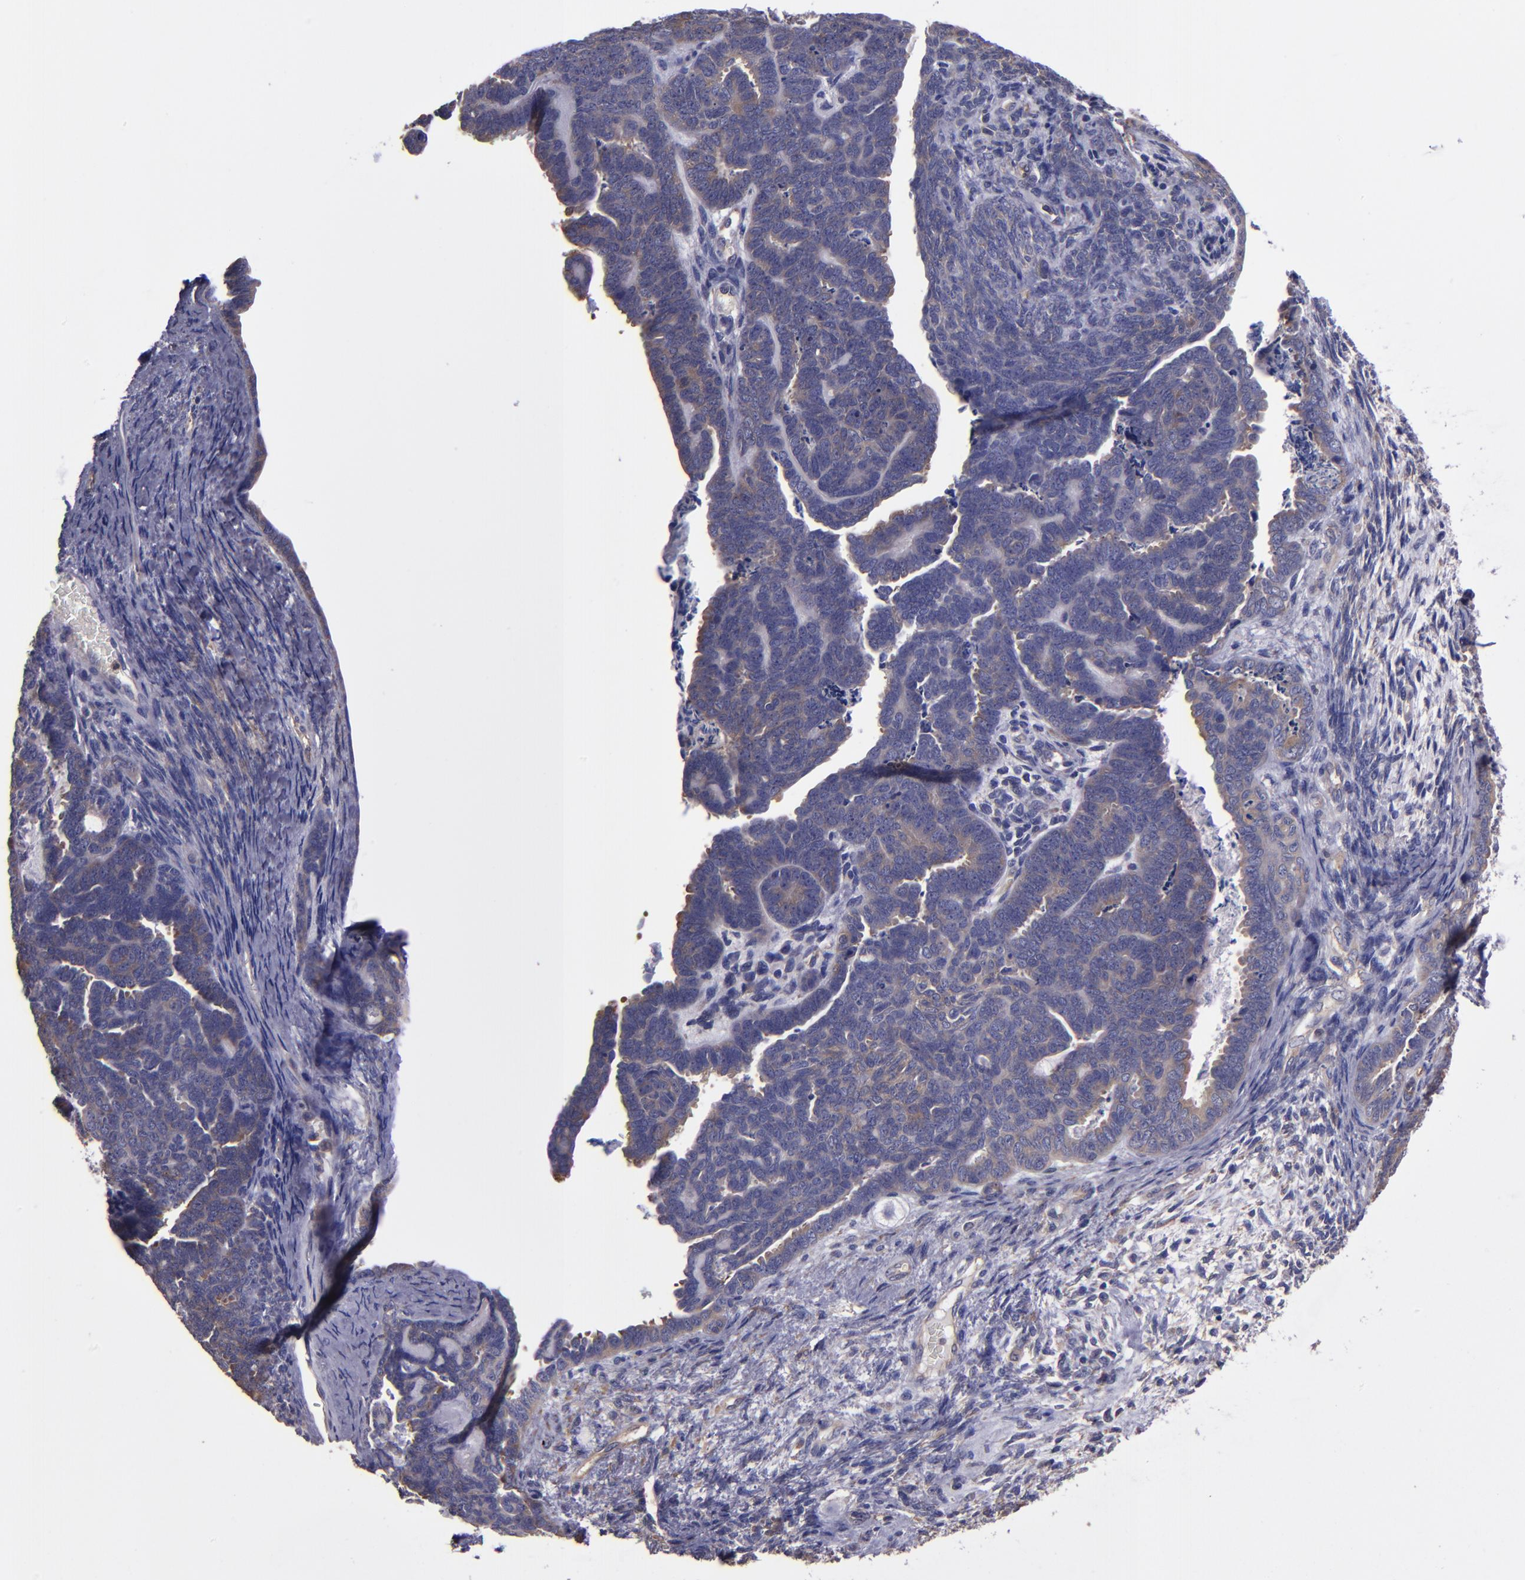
{"staining": {"intensity": "weak", "quantity": "25%-75%", "location": "cytoplasmic/membranous"}, "tissue": "endometrial cancer", "cell_type": "Tumor cells", "image_type": "cancer", "snomed": [{"axis": "morphology", "description": "Neoplasm, malignant, NOS"}, {"axis": "topography", "description": "Endometrium"}], "caption": "A brown stain shows weak cytoplasmic/membranous positivity of a protein in endometrial cancer tumor cells.", "gene": "CARS1", "patient": {"sex": "female", "age": 74}}